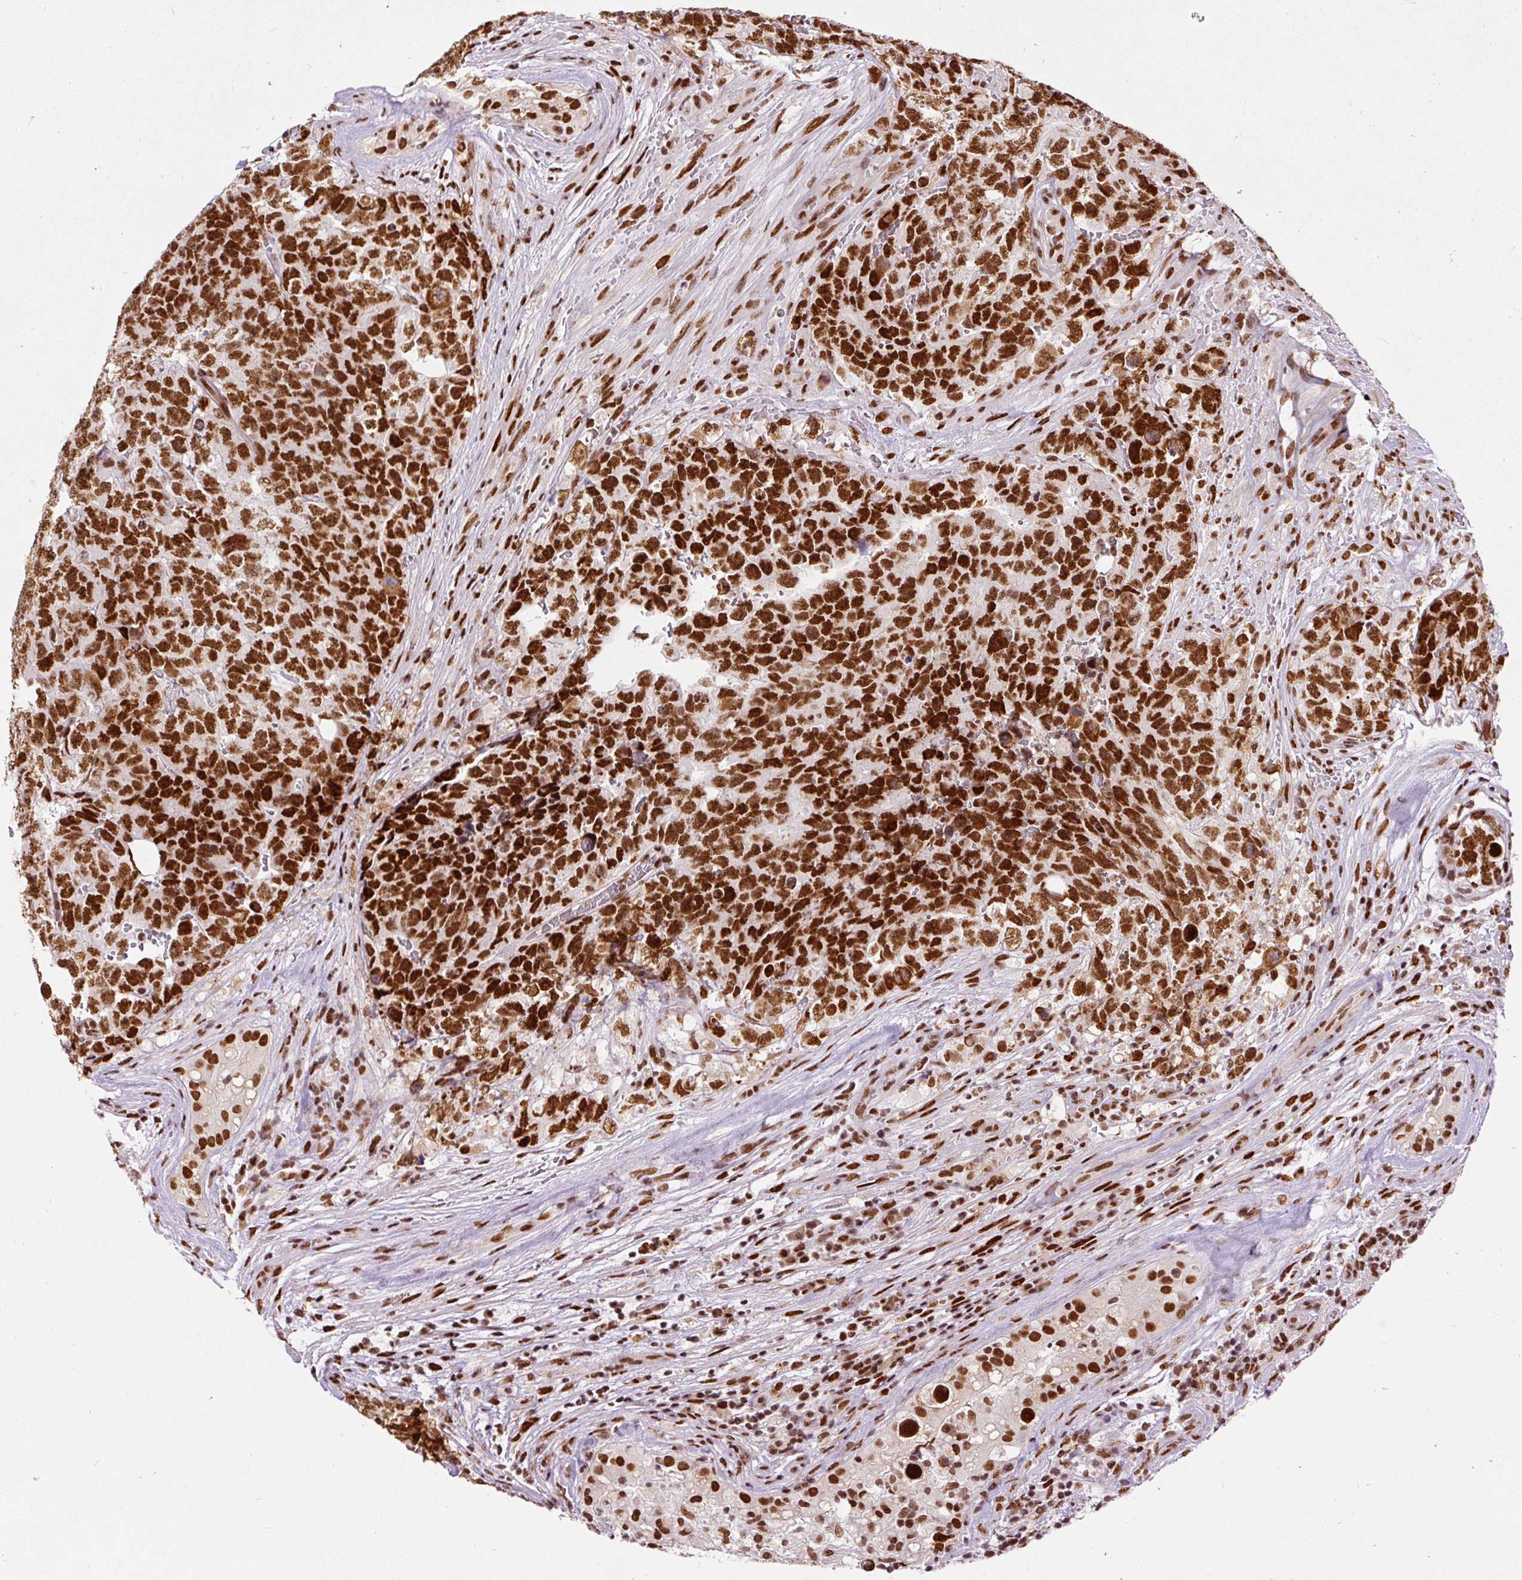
{"staining": {"intensity": "strong", "quantity": ">75%", "location": "nuclear"}, "tissue": "testis cancer", "cell_type": "Tumor cells", "image_type": "cancer", "snomed": [{"axis": "morphology", "description": "Seminoma, NOS"}, {"axis": "morphology", "description": "Teratoma, malignant, NOS"}, {"axis": "topography", "description": "Testis"}], "caption": "DAB (3,3'-diaminobenzidine) immunohistochemical staining of testis teratoma (malignant) demonstrates strong nuclear protein expression in approximately >75% of tumor cells.", "gene": "HNRNPC", "patient": {"sex": "male", "age": 34}}